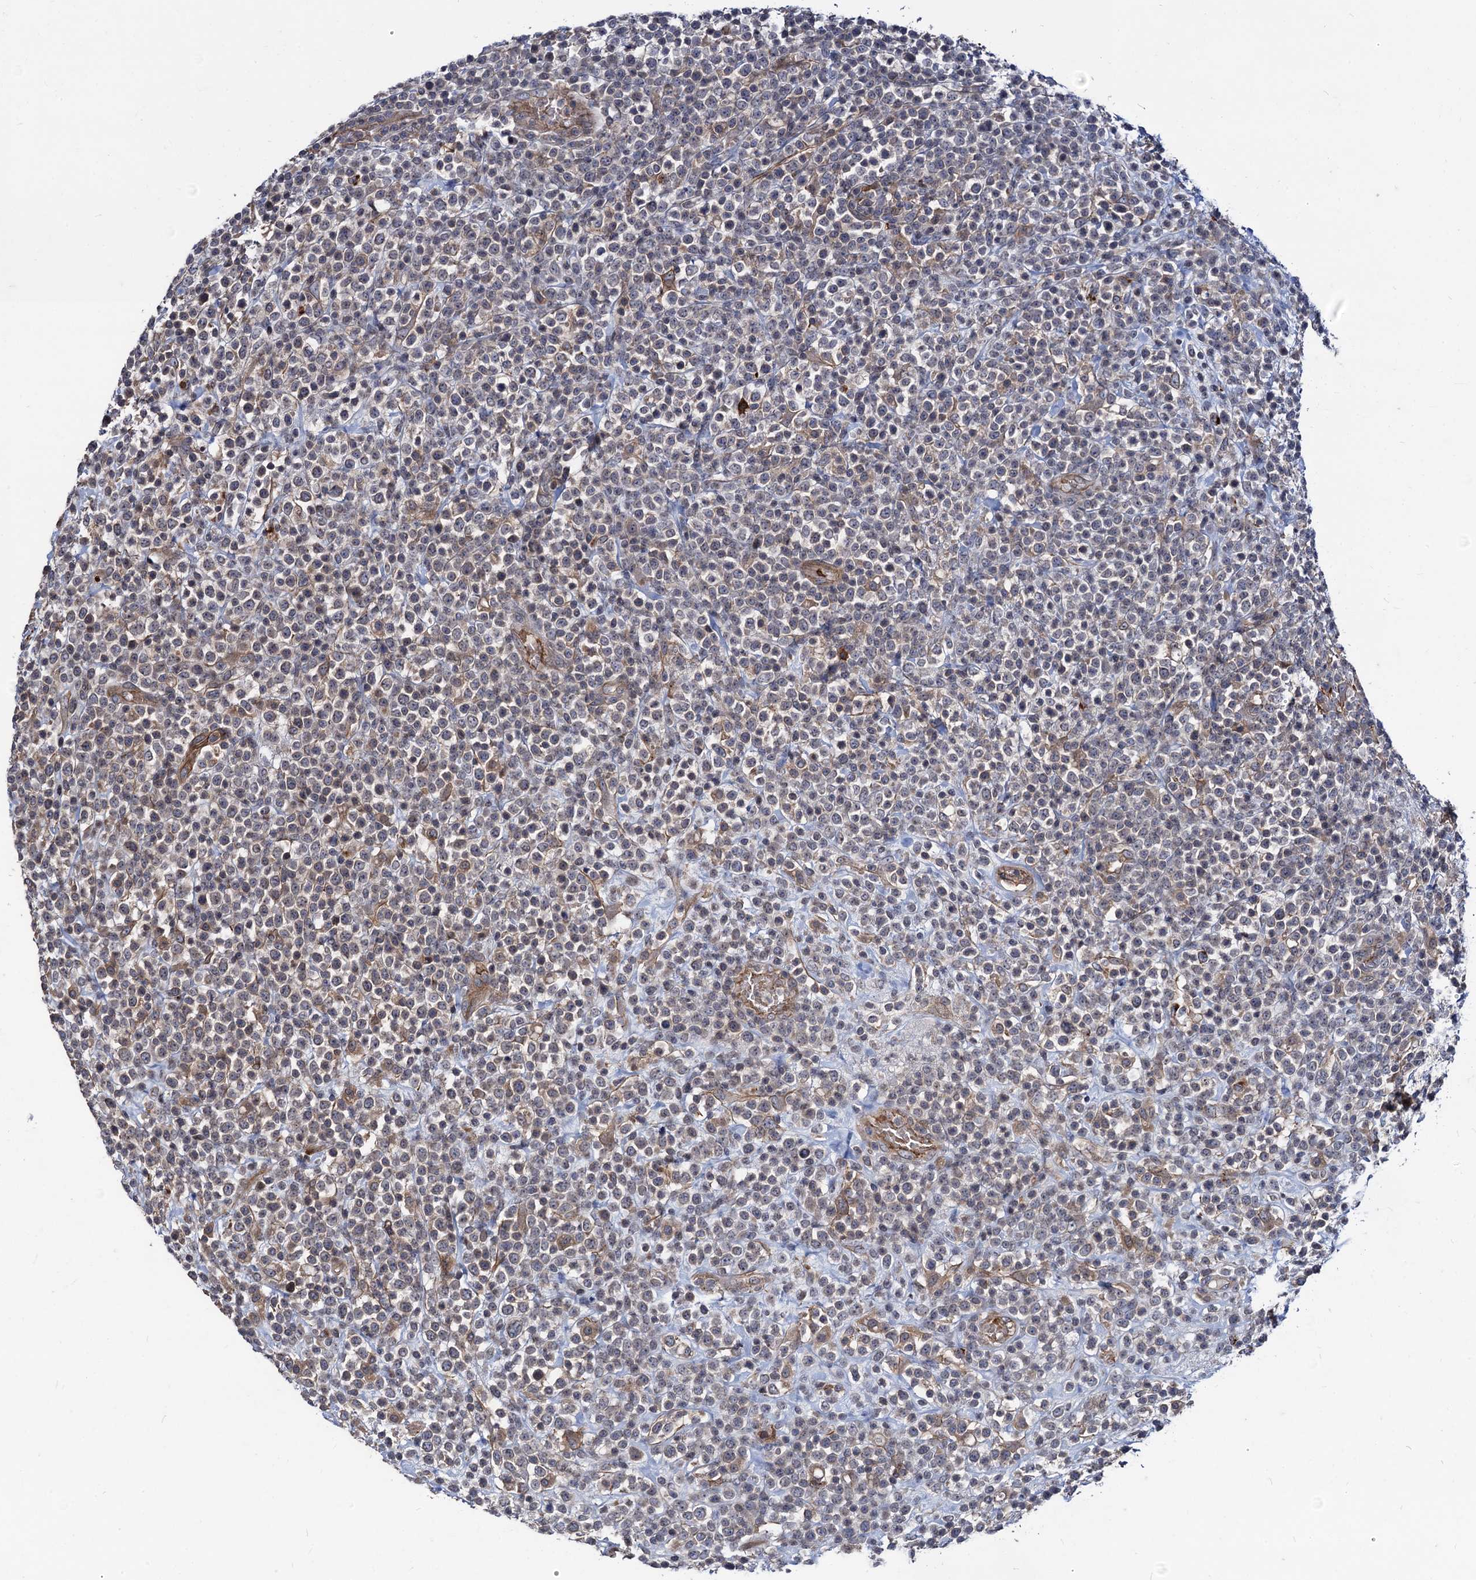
{"staining": {"intensity": "weak", "quantity": "25%-75%", "location": "cytoplasmic/membranous"}, "tissue": "lymphoma", "cell_type": "Tumor cells", "image_type": "cancer", "snomed": [{"axis": "morphology", "description": "Malignant lymphoma, non-Hodgkin's type, High grade"}, {"axis": "topography", "description": "Colon"}], "caption": "Protein staining reveals weak cytoplasmic/membranous positivity in approximately 25%-75% of tumor cells in malignant lymphoma, non-Hodgkin's type (high-grade).", "gene": "KXD1", "patient": {"sex": "female", "age": 53}}